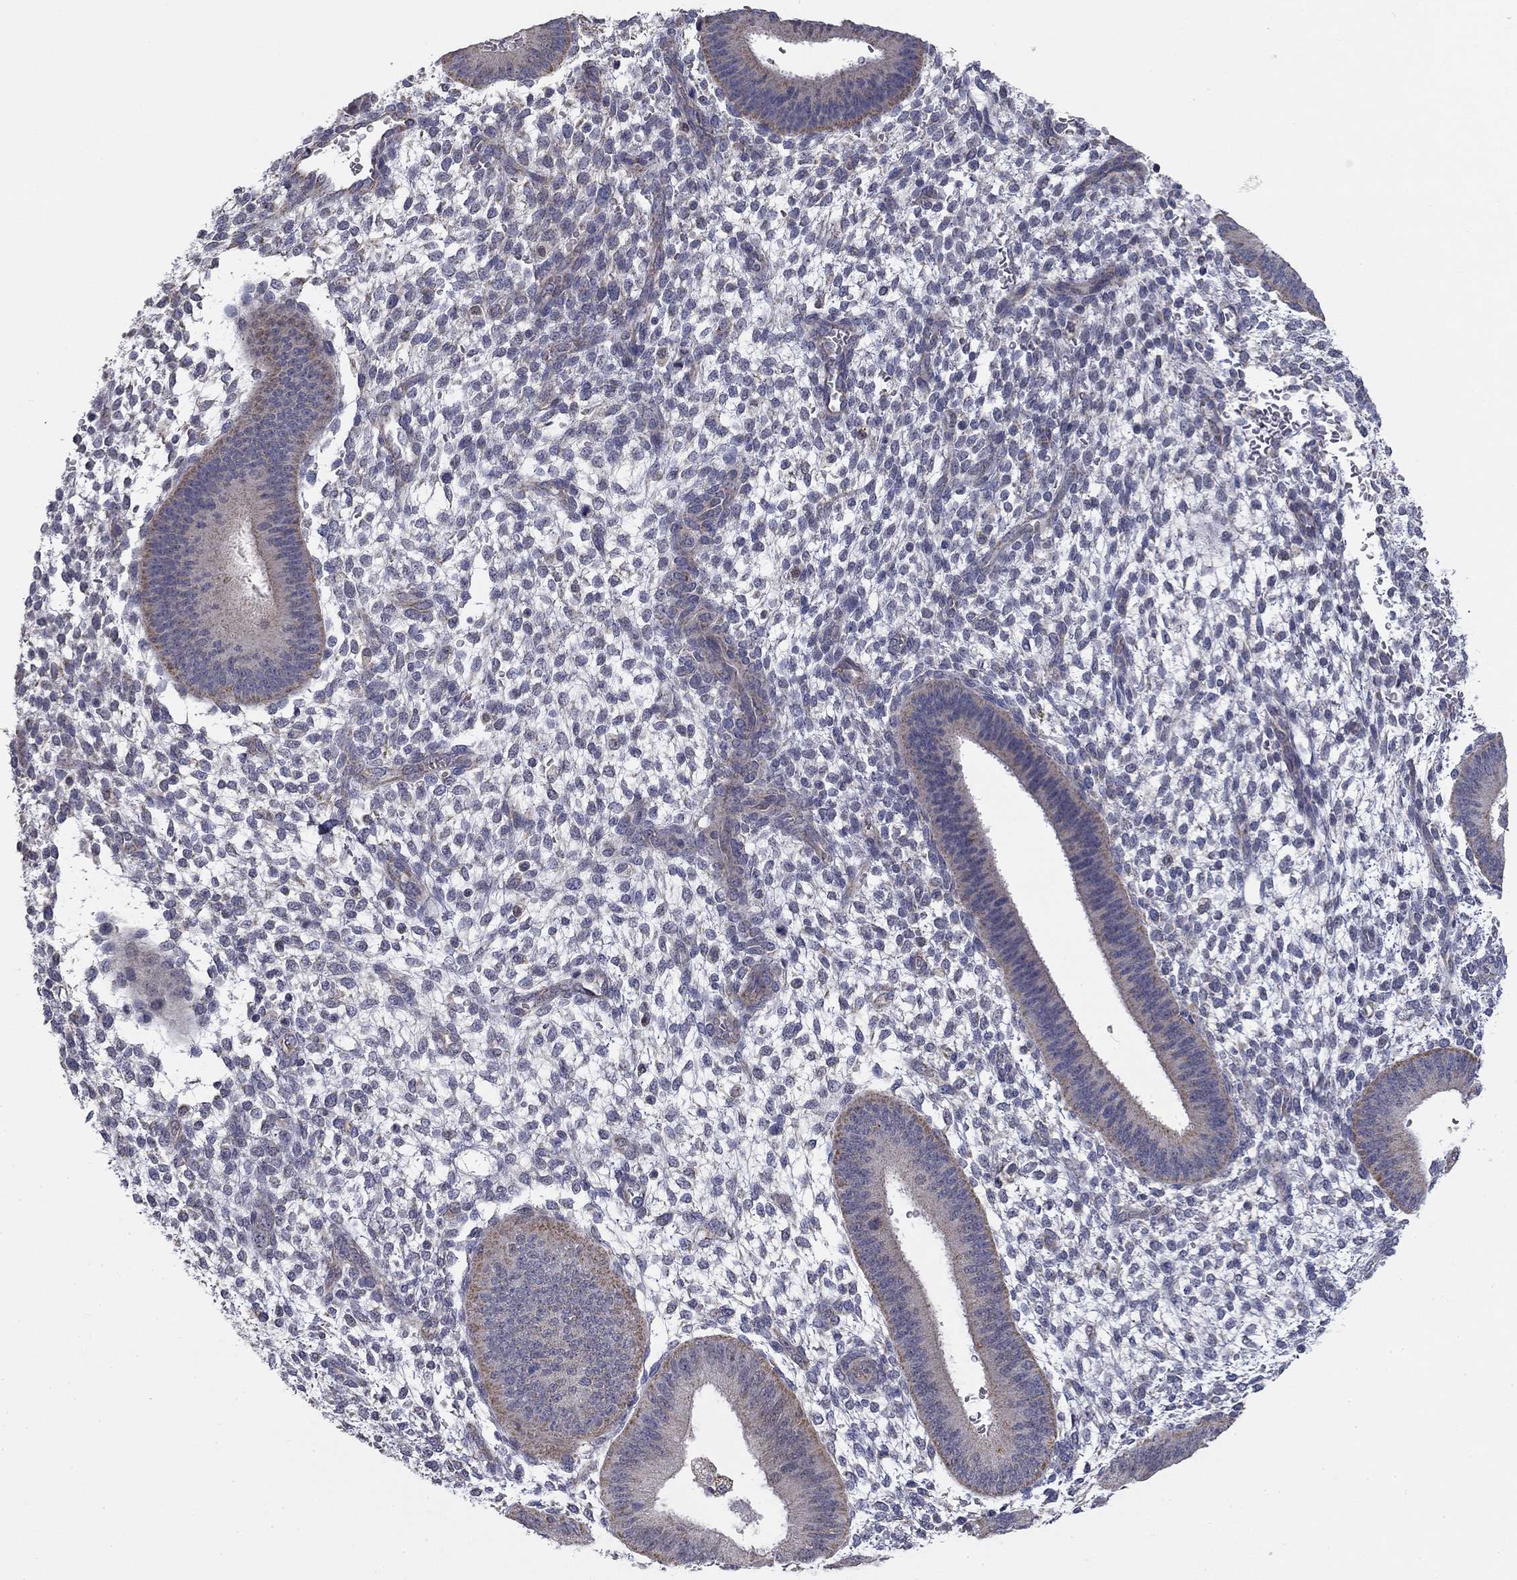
{"staining": {"intensity": "negative", "quantity": "none", "location": "none"}, "tissue": "endometrium", "cell_type": "Cells in endometrial stroma", "image_type": "normal", "snomed": [{"axis": "morphology", "description": "Normal tissue, NOS"}, {"axis": "topography", "description": "Endometrium"}], "caption": "This is an immunohistochemistry micrograph of normal endometrium. There is no positivity in cells in endometrial stroma.", "gene": "SLC2A9", "patient": {"sex": "female", "age": 39}}